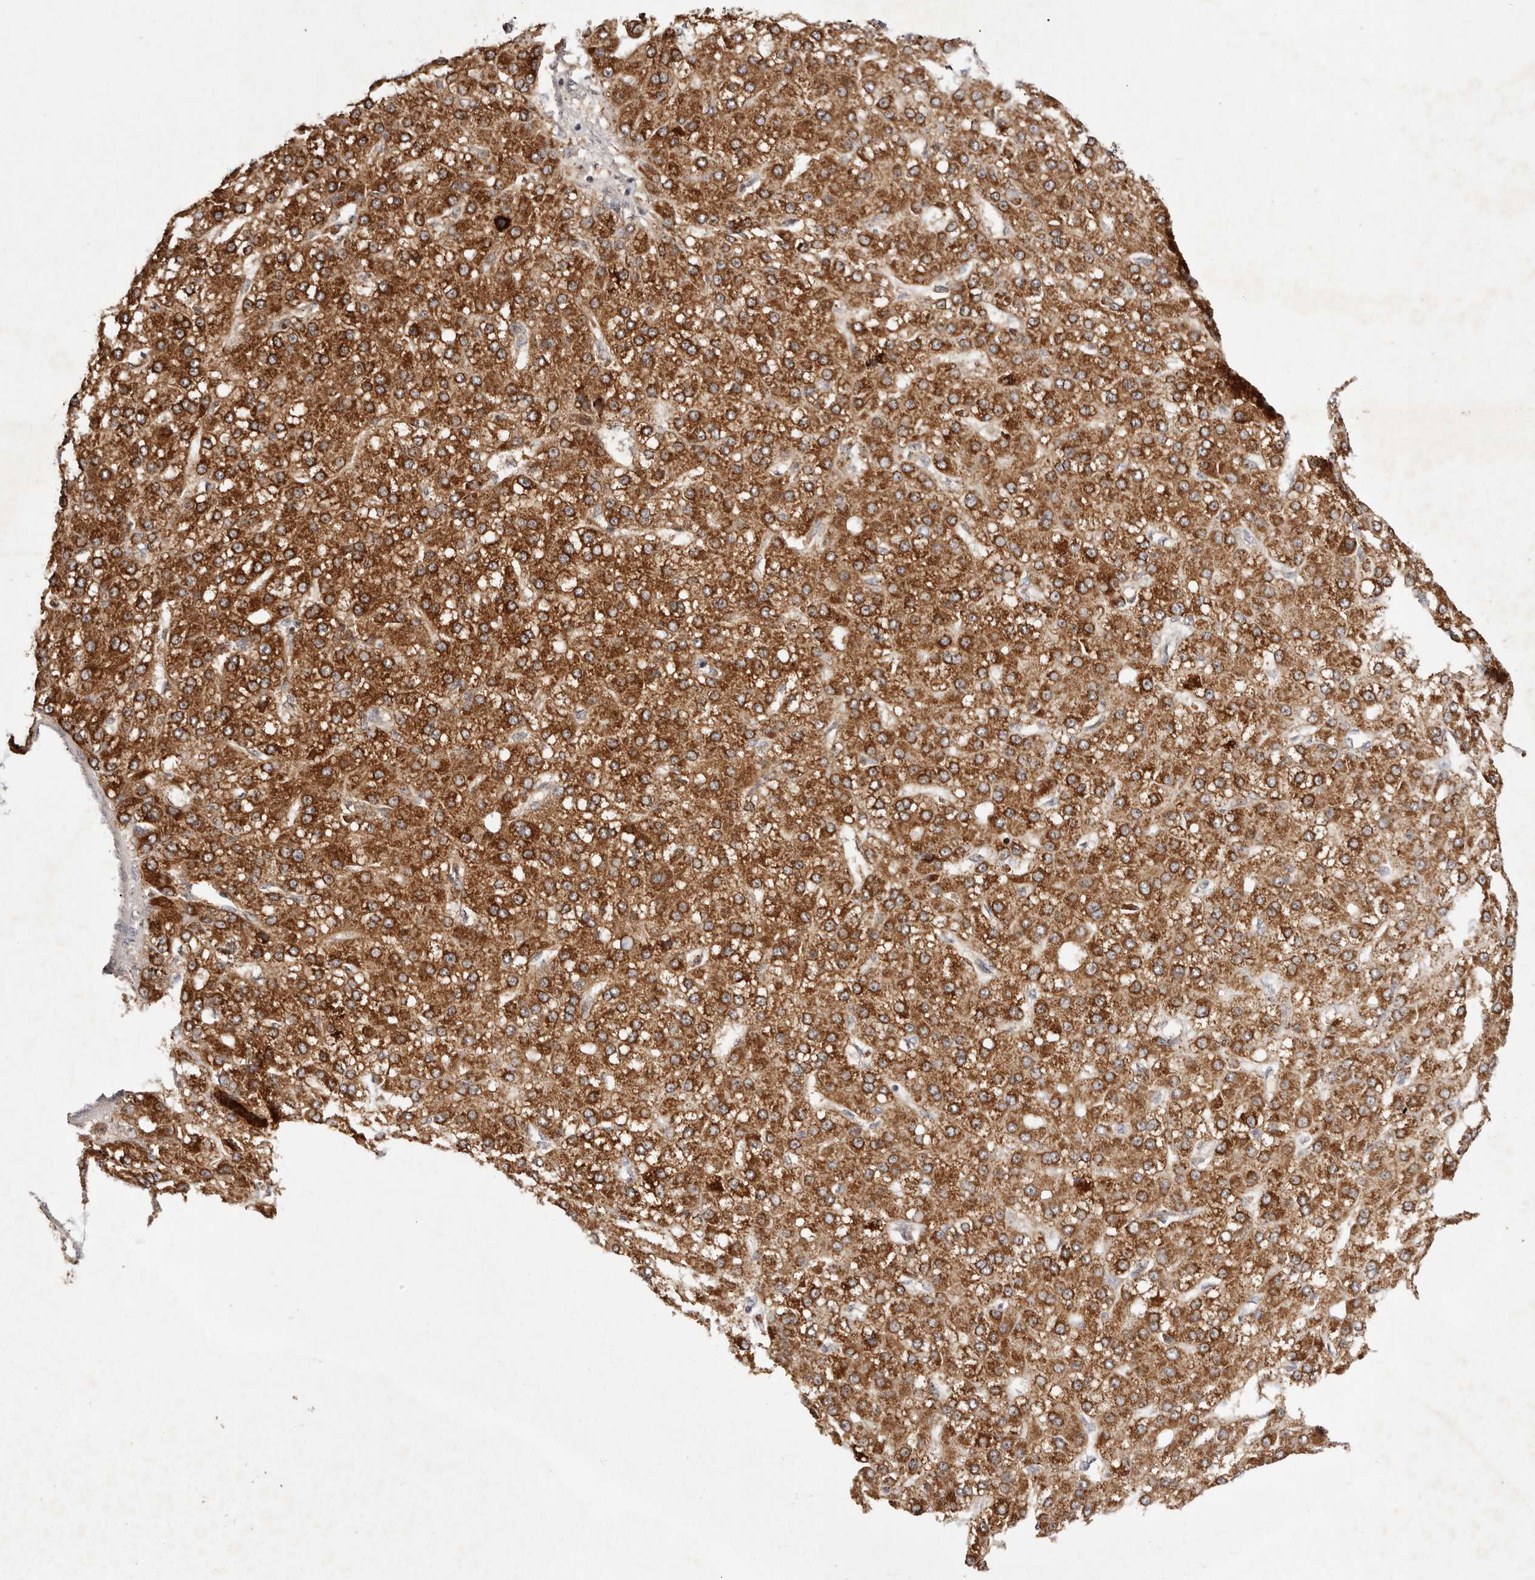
{"staining": {"intensity": "strong", "quantity": ">75%", "location": "cytoplasmic/membranous"}, "tissue": "liver cancer", "cell_type": "Tumor cells", "image_type": "cancer", "snomed": [{"axis": "morphology", "description": "Carcinoma, Hepatocellular, NOS"}, {"axis": "topography", "description": "Liver"}], "caption": "DAB (3,3'-diaminobenzidine) immunohistochemical staining of liver hepatocellular carcinoma displays strong cytoplasmic/membranous protein positivity in about >75% of tumor cells. The protein of interest is shown in brown color, while the nuclei are stained blue.", "gene": "BUD31", "patient": {"sex": "male", "age": 67}}